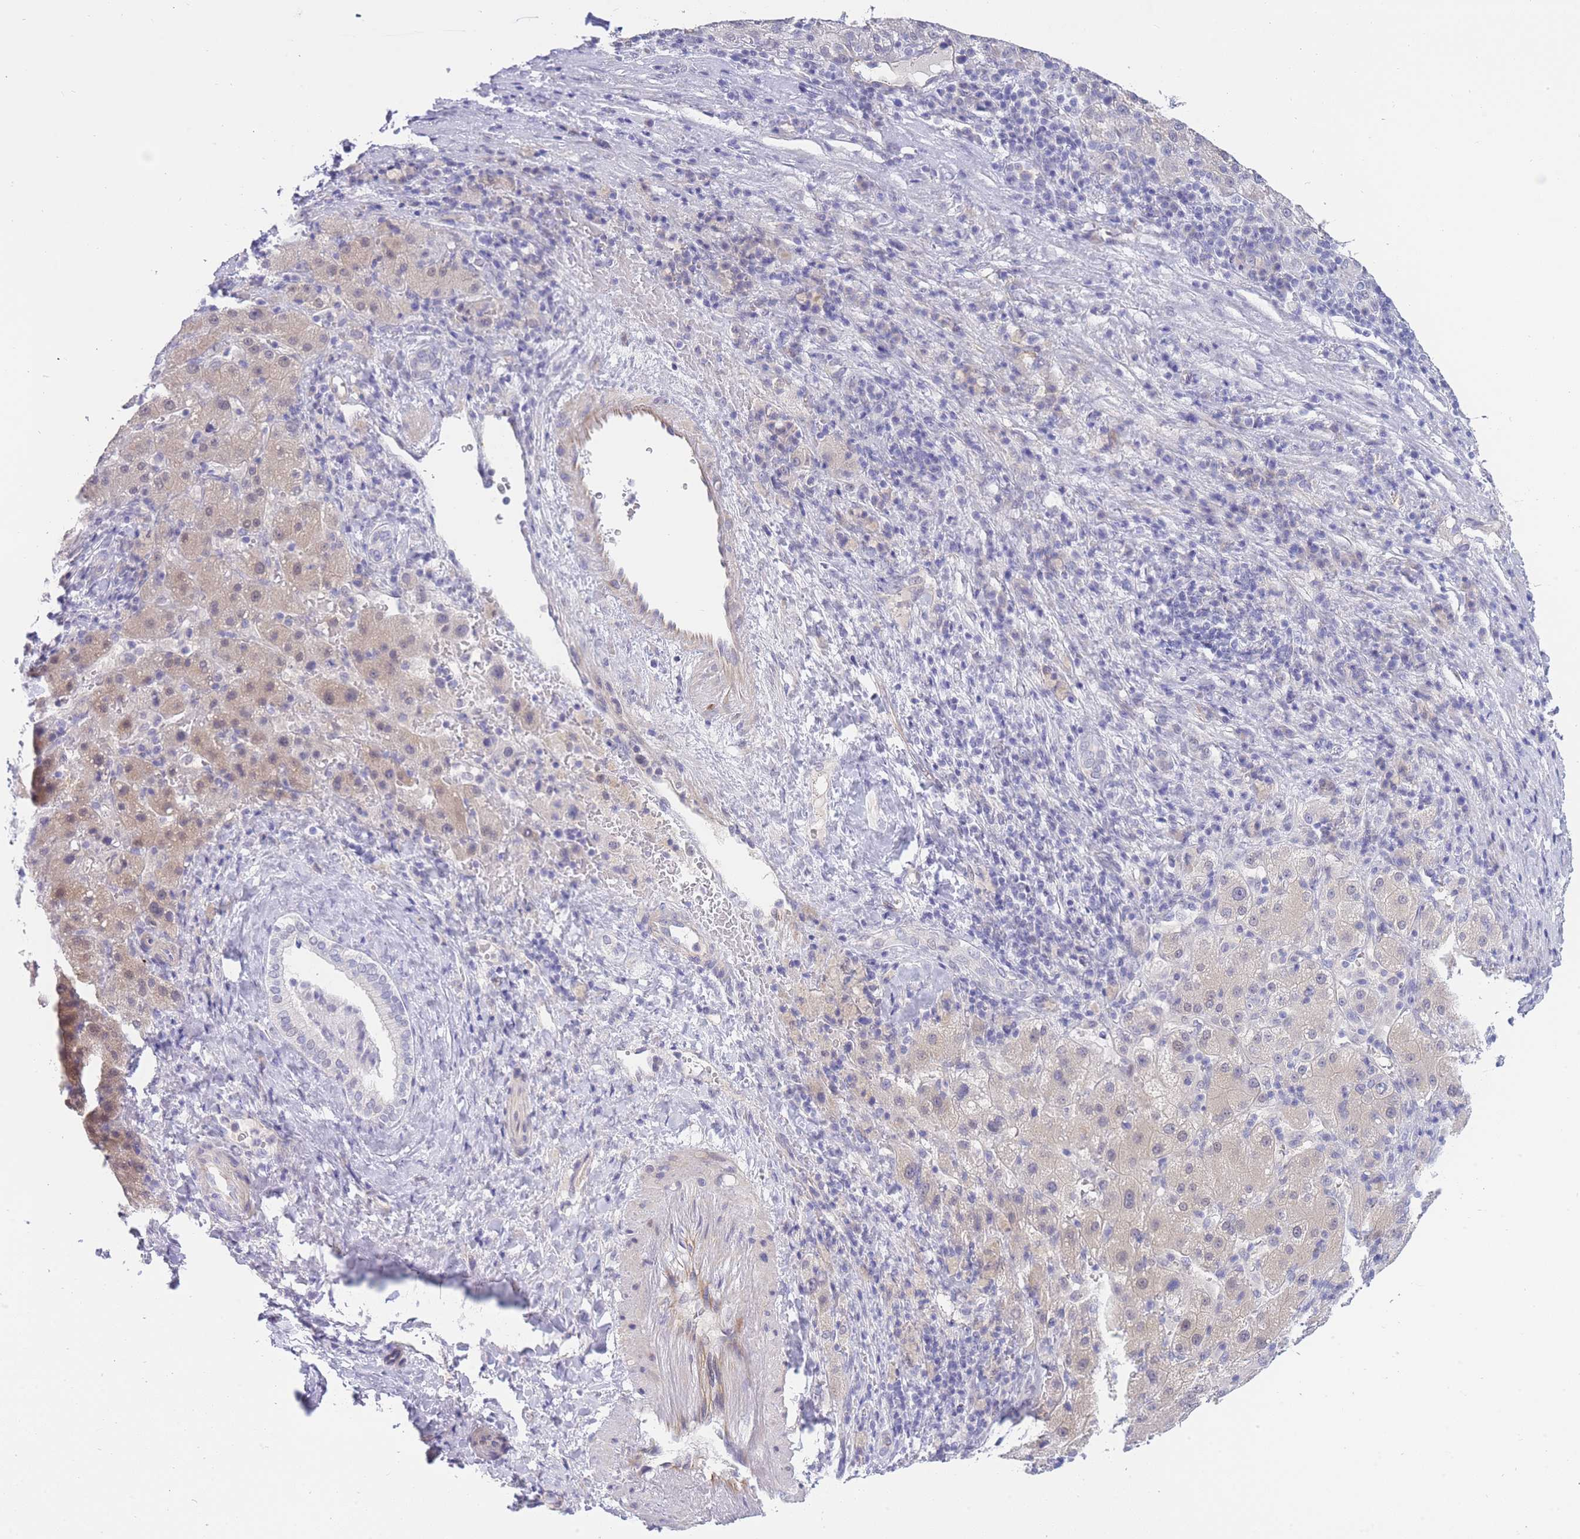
{"staining": {"intensity": "weak", "quantity": "<25%", "location": "cytoplasmic/membranous"}, "tissue": "liver cancer", "cell_type": "Tumor cells", "image_type": "cancer", "snomed": [{"axis": "morphology", "description": "Carcinoma, Hepatocellular, NOS"}, {"axis": "topography", "description": "Liver"}], "caption": "Immunohistochemistry (IHC) image of neoplastic tissue: human liver cancer (hepatocellular carcinoma) stained with DAB (3,3'-diaminobenzidine) shows no significant protein staining in tumor cells.", "gene": "PRR23B", "patient": {"sex": "female", "age": 58}}